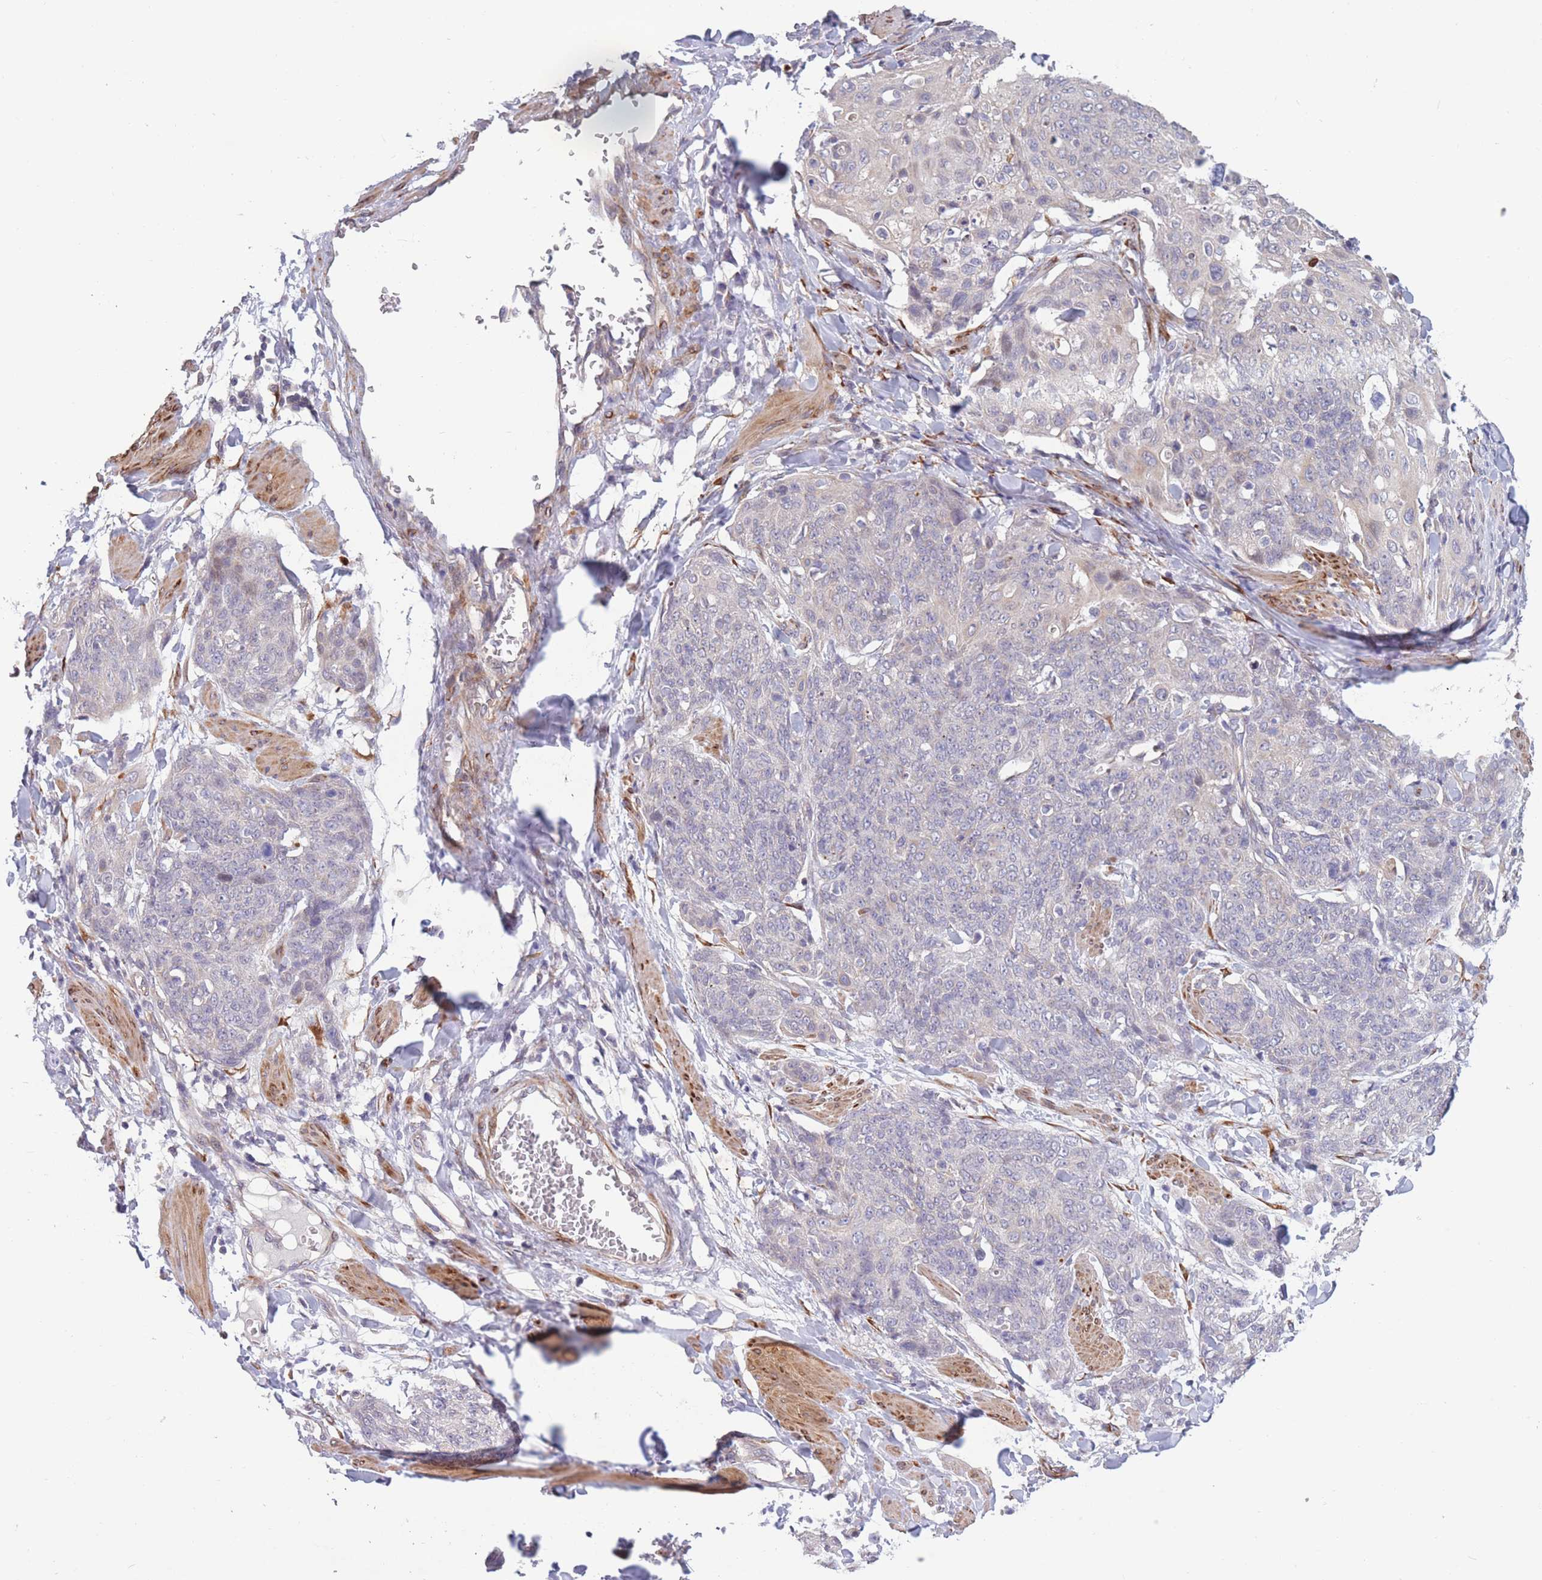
{"staining": {"intensity": "negative", "quantity": "none", "location": "none"}, "tissue": "skin cancer", "cell_type": "Tumor cells", "image_type": "cancer", "snomed": [{"axis": "morphology", "description": "Squamous cell carcinoma, NOS"}, {"axis": "topography", "description": "Skin"}, {"axis": "topography", "description": "Vulva"}], "caption": "A high-resolution image shows immunohistochemistry (IHC) staining of skin cancer, which reveals no significant positivity in tumor cells.", "gene": "CCNQ", "patient": {"sex": "female", "age": 85}}